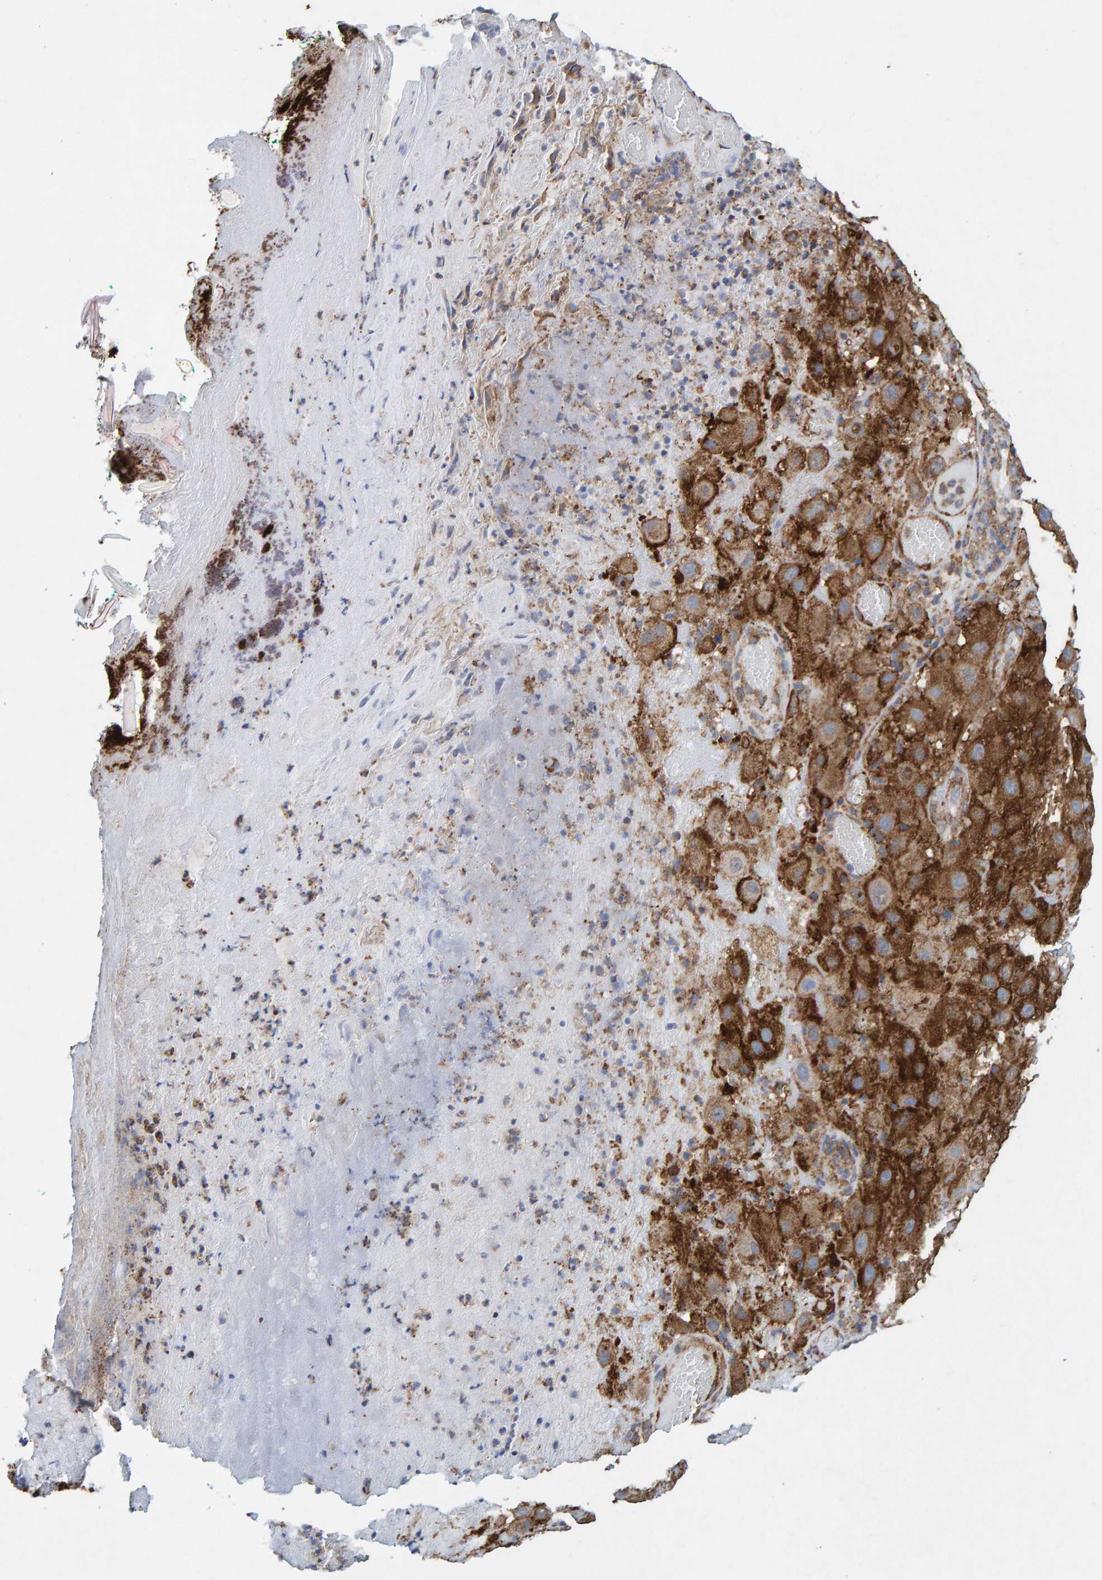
{"staining": {"intensity": "strong", "quantity": ">75%", "location": "cytoplasmic/membranous"}, "tissue": "melanoma", "cell_type": "Tumor cells", "image_type": "cancer", "snomed": [{"axis": "morphology", "description": "Malignant melanoma, NOS"}, {"axis": "topography", "description": "Skin"}], "caption": "Melanoma stained with immunohistochemistry (IHC) exhibits strong cytoplasmic/membranous expression in about >75% of tumor cells.", "gene": "MVP", "patient": {"sex": "female", "age": 81}}